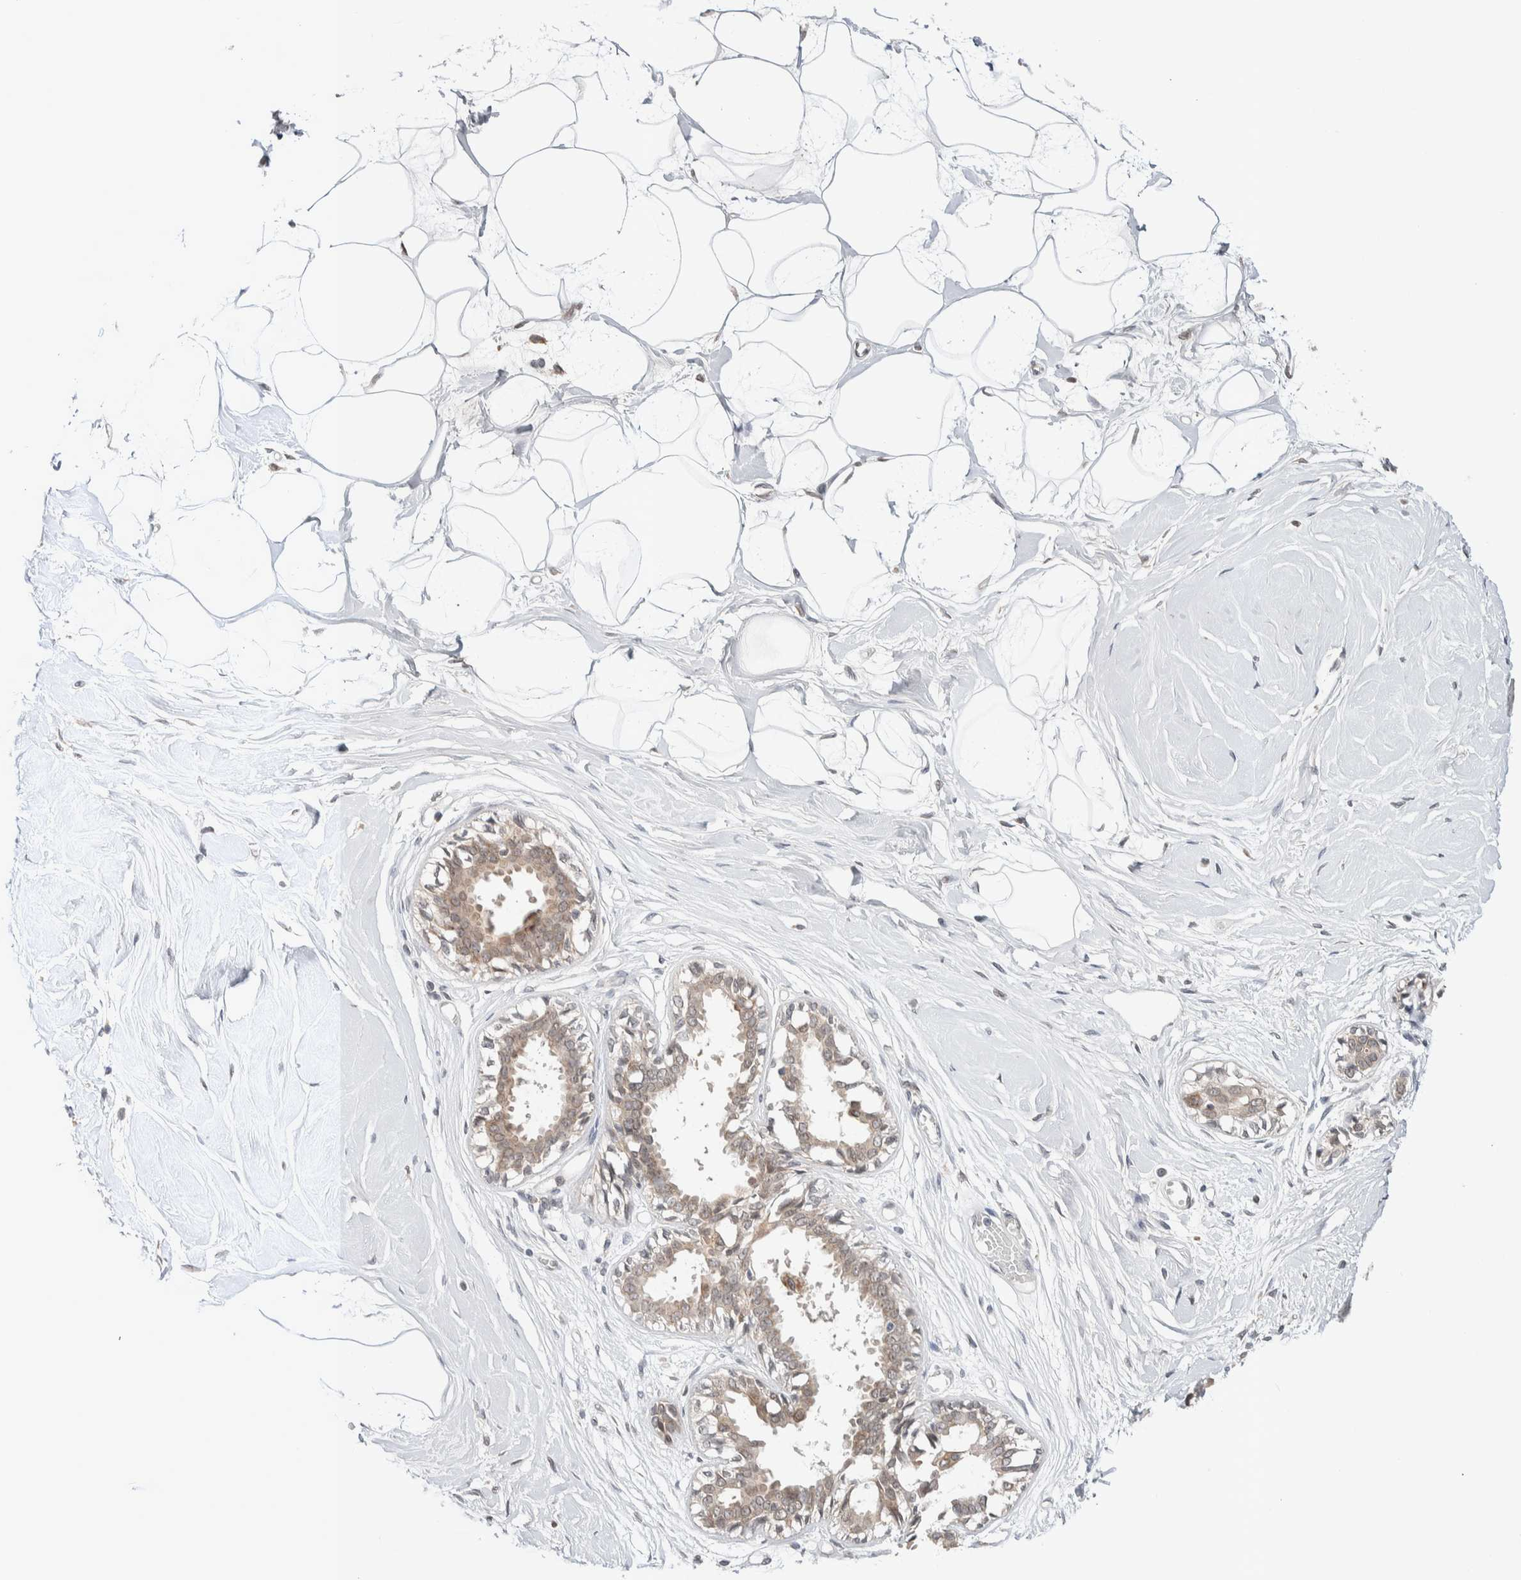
{"staining": {"intensity": "negative", "quantity": "none", "location": "none"}, "tissue": "breast", "cell_type": "Adipocytes", "image_type": "normal", "snomed": [{"axis": "morphology", "description": "Normal tissue, NOS"}, {"axis": "topography", "description": "Breast"}], "caption": "Immunohistochemistry photomicrograph of unremarkable breast: human breast stained with DAB exhibits no significant protein expression in adipocytes.", "gene": "CRAT", "patient": {"sex": "female", "age": 45}}